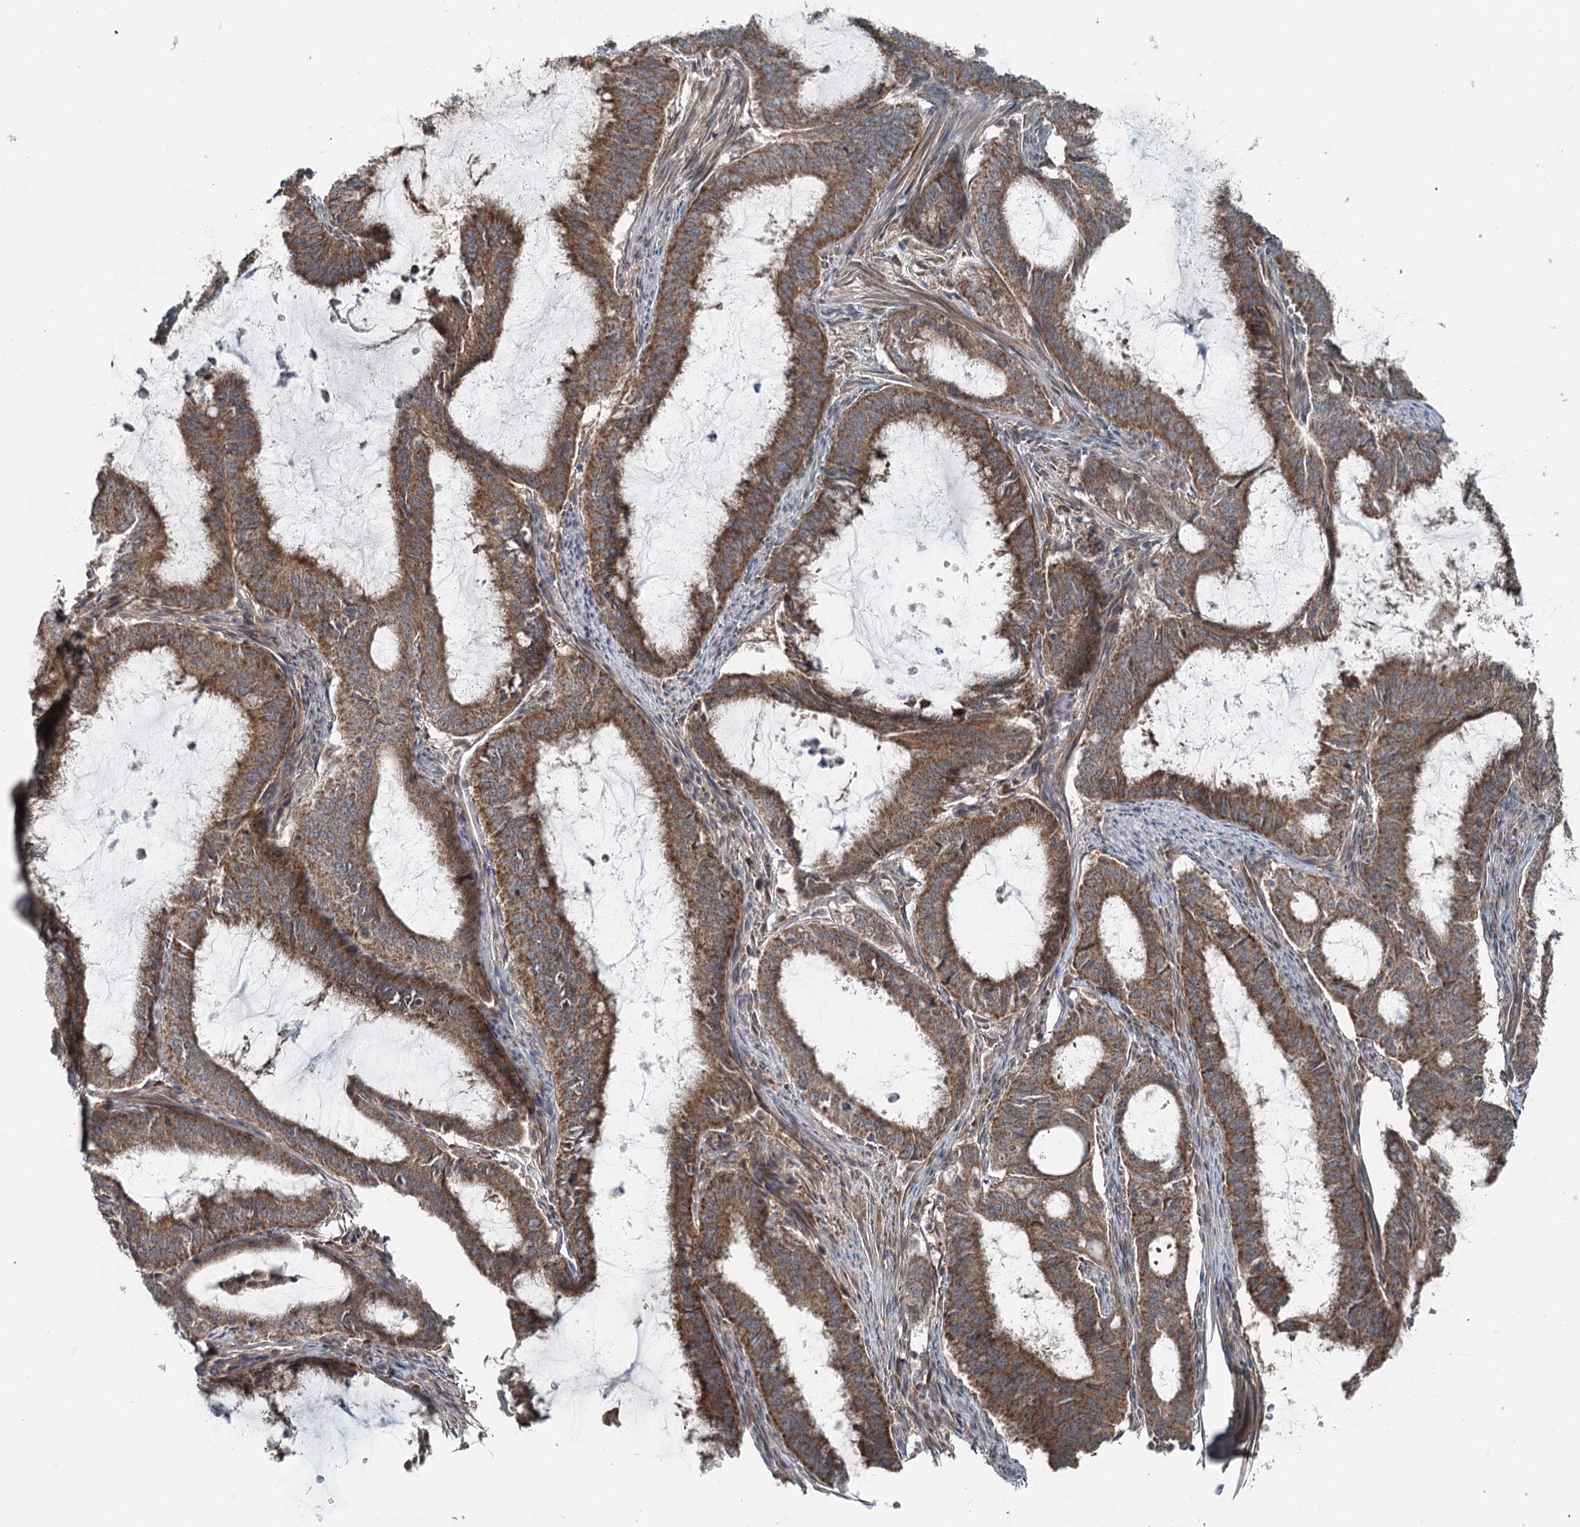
{"staining": {"intensity": "moderate", "quantity": ">75%", "location": "cytoplasmic/membranous"}, "tissue": "endometrial cancer", "cell_type": "Tumor cells", "image_type": "cancer", "snomed": [{"axis": "morphology", "description": "Adenocarcinoma, NOS"}, {"axis": "topography", "description": "Endometrium"}], "caption": "Tumor cells demonstrate medium levels of moderate cytoplasmic/membranous staining in approximately >75% of cells in endometrial cancer (adenocarcinoma).", "gene": "WAPL", "patient": {"sex": "female", "age": 51}}